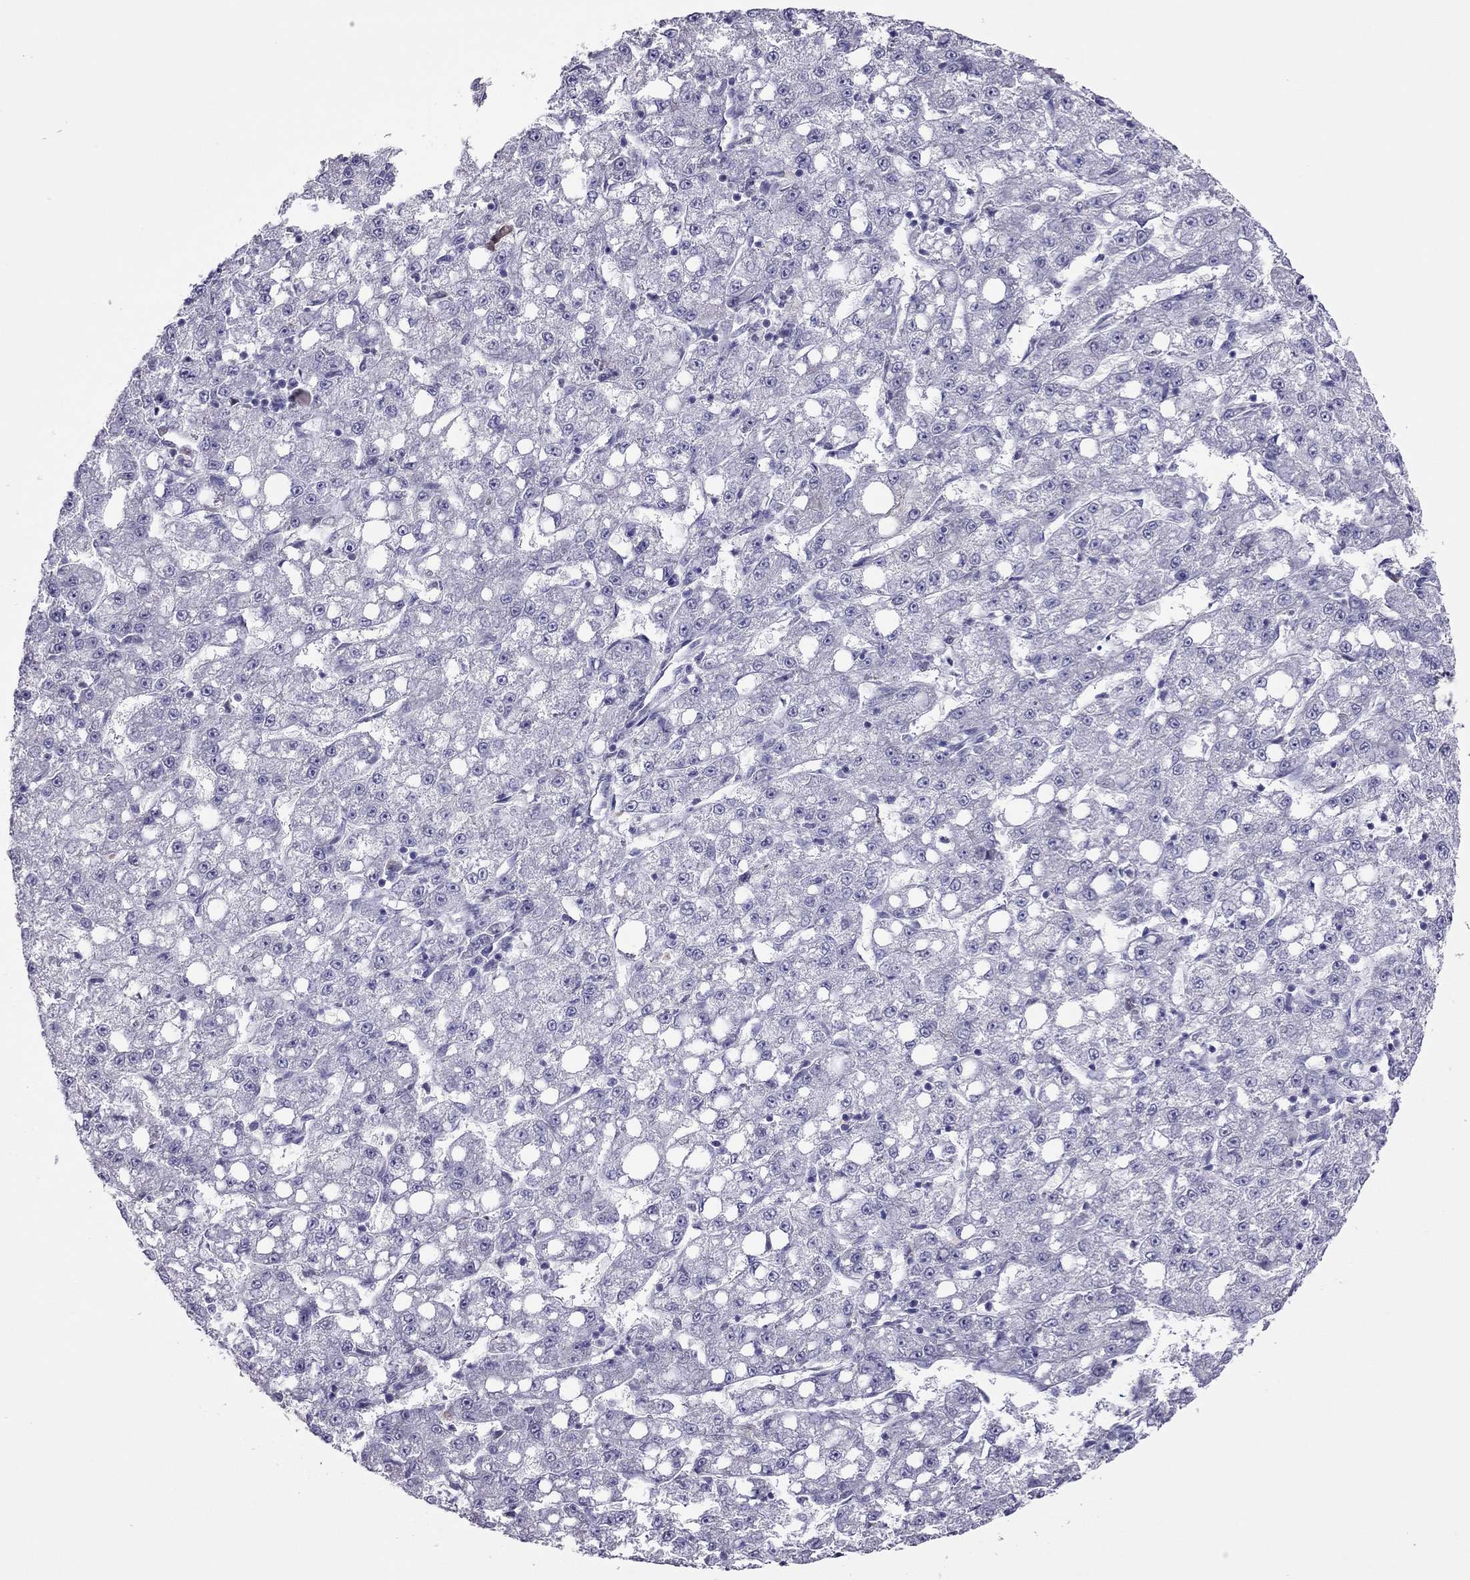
{"staining": {"intensity": "negative", "quantity": "none", "location": "none"}, "tissue": "liver cancer", "cell_type": "Tumor cells", "image_type": "cancer", "snomed": [{"axis": "morphology", "description": "Carcinoma, Hepatocellular, NOS"}, {"axis": "topography", "description": "Liver"}], "caption": "Immunohistochemical staining of human liver cancer (hepatocellular carcinoma) displays no significant positivity in tumor cells.", "gene": "SPINT3", "patient": {"sex": "female", "age": 65}}